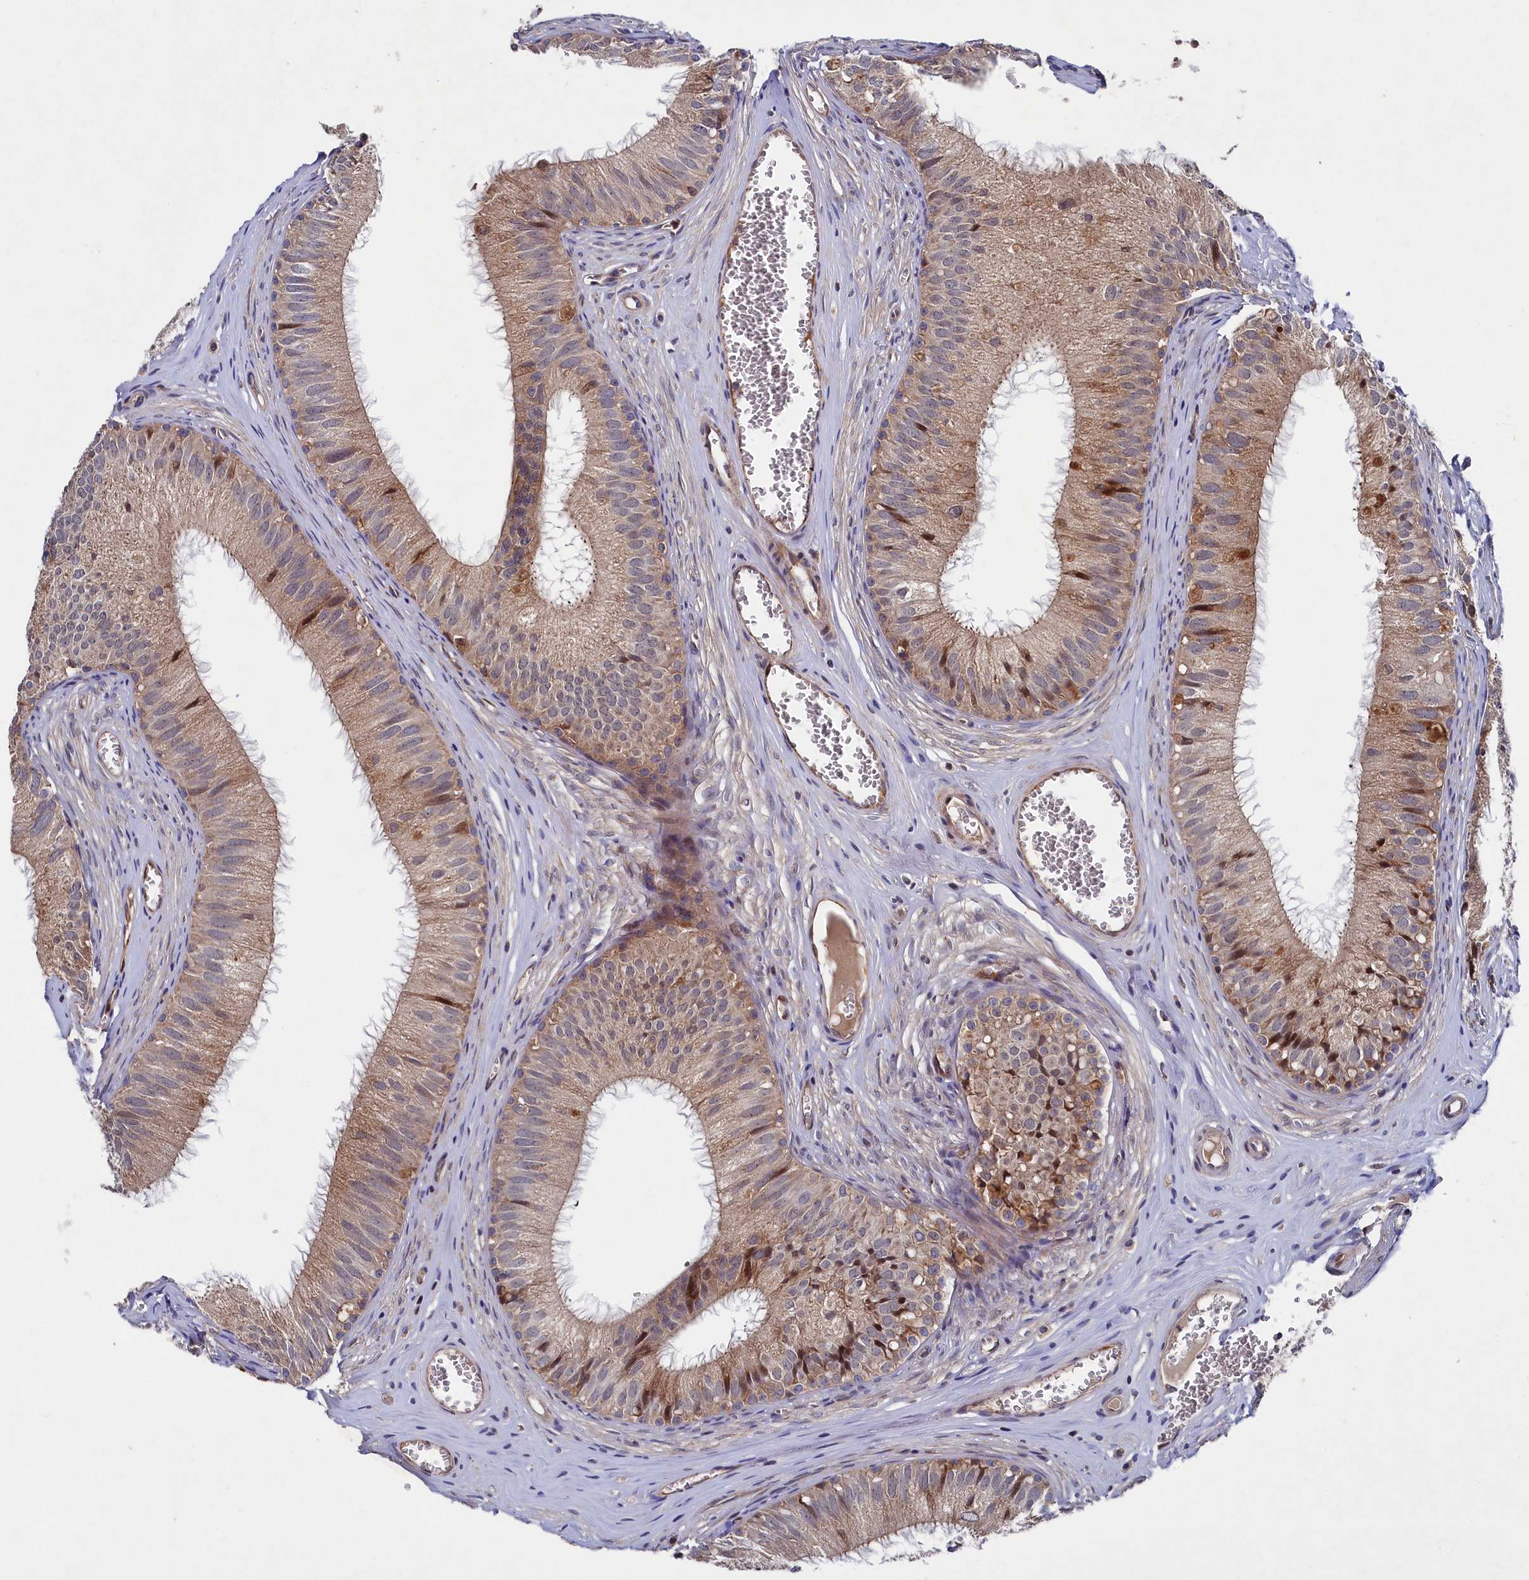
{"staining": {"intensity": "strong", "quantity": "<25%", "location": "cytoplasmic/membranous"}, "tissue": "epididymis", "cell_type": "Glandular cells", "image_type": "normal", "snomed": [{"axis": "morphology", "description": "Normal tissue, NOS"}, {"axis": "topography", "description": "Epididymis"}], "caption": "Protein staining of unremarkable epididymis shows strong cytoplasmic/membranous staining in approximately <25% of glandular cells. The protein is stained brown, and the nuclei are stained in blue (DAB IHC with brightfield microscopy, high magnification).", "gene": "SUPV3L1", "patient": {"sex": "male", "age": 36}}